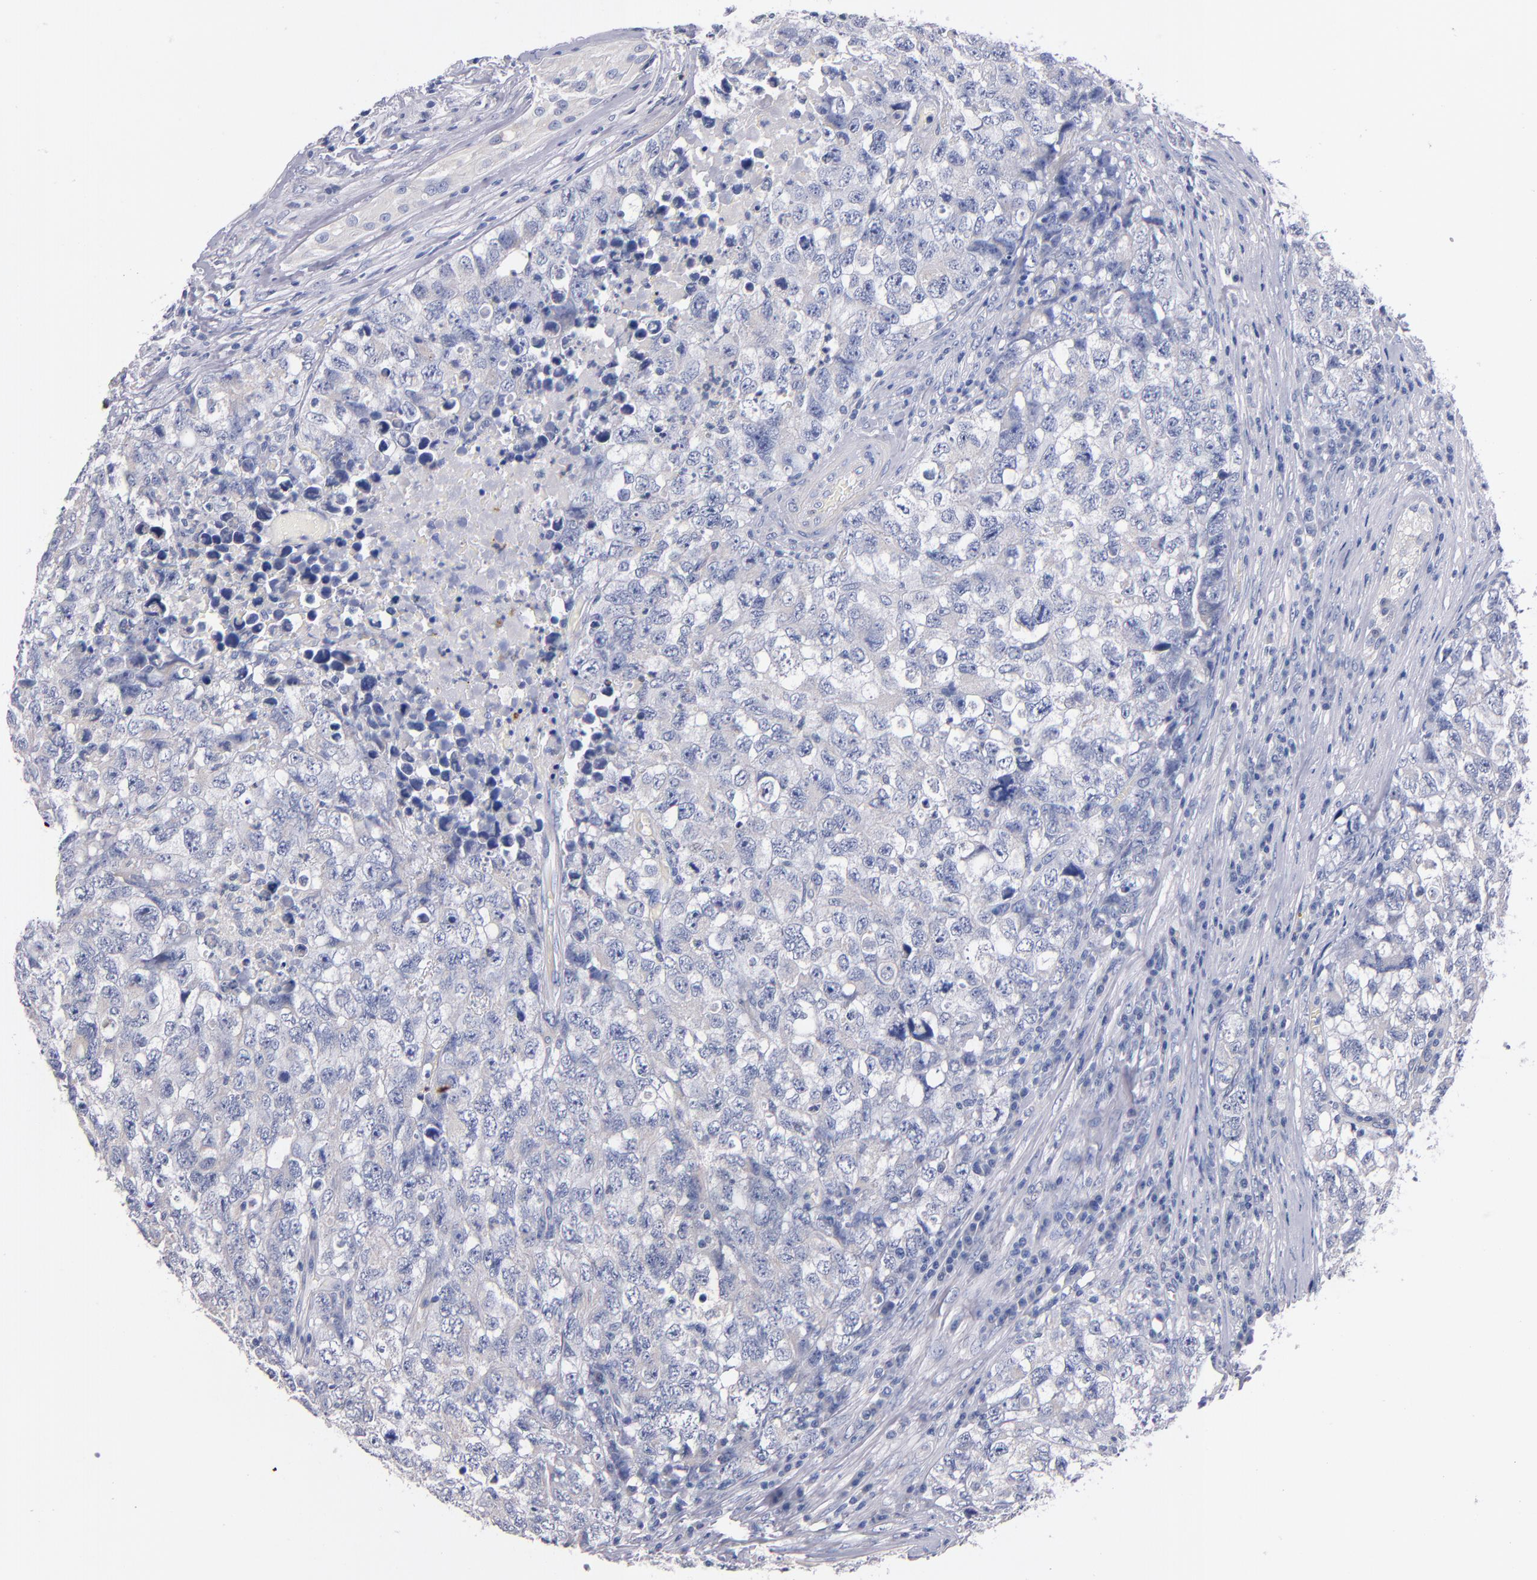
{"staining": {"intensity": "negative", "quantity": "none", "location": "none"}, "tissue": "testis cancer", "cell_type": "Tumor cells", "image_type": "cancer", "snomed": [{"axis": "morphology", "description": "Carcinoma, Embryonal, NOS"}, {"axis": "topography", "description": "Testis"}], "caption": "Testis cancer (embryonal carcinoma) was stained to show a protein in brown. There is no significant expression in tumor cells.", "gene": "CNTNAP2", "patient": {"sex": "male", "age": 31}}